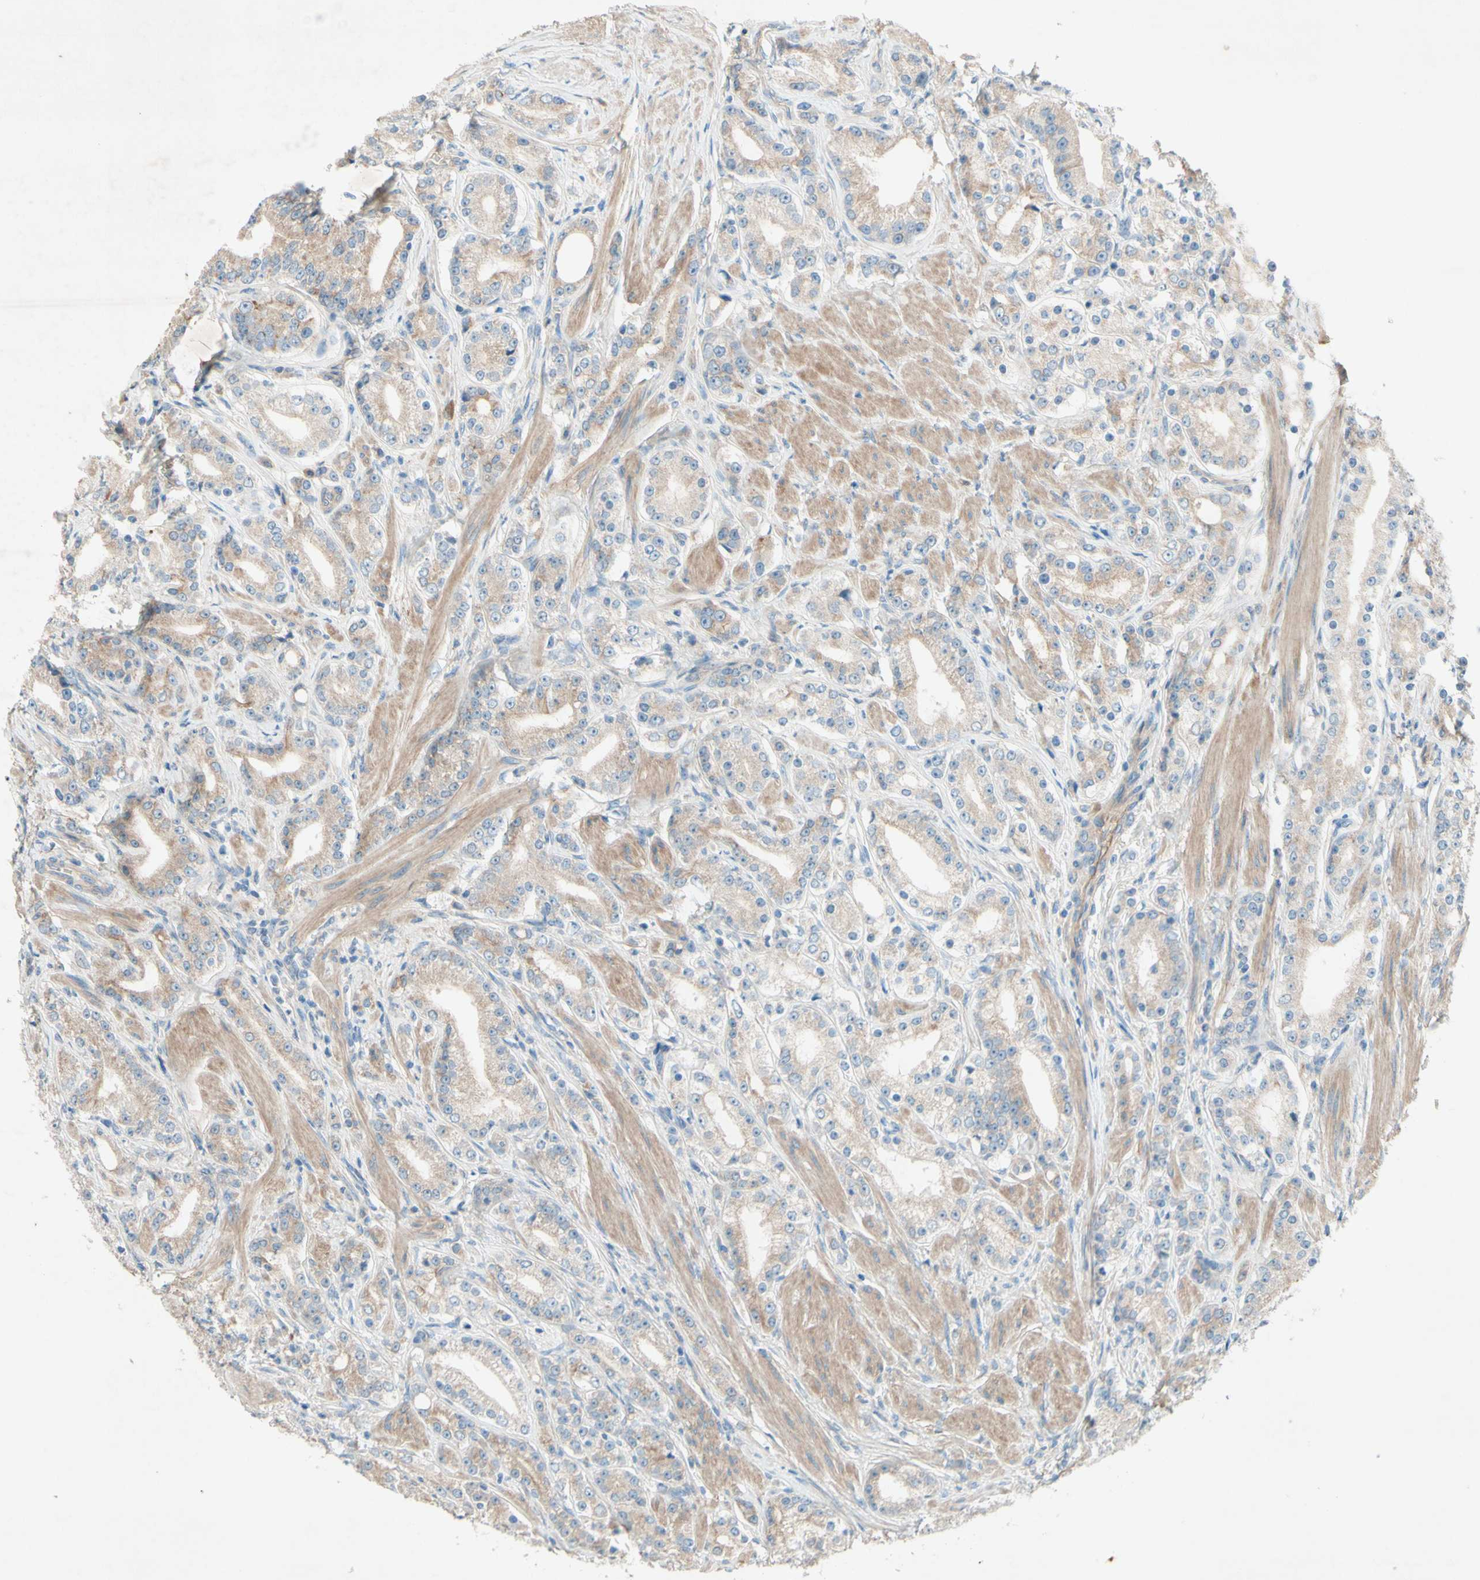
{"staining": {"intensity": "moderate", "quantity": "25%-75%", "location": "cytoplasmic/membranous"}, "tissue": "prostate cancer", "cell_type": "Tumor cells", "image_type": "cancer", "snomed": [{"axis": "morphology", "description": "Adenocarcinoma, Low grade"}, {"axis": "topography", "description": "Prostate"}], "caption": "The image shows immunohistochemical staining of prostate low-grade adenocarcinoma. There is moderate cytoplasmic/membranous expression is present in approximately 25%-75% of tumor cells.", "gene": "IL2", "patient": {"sex": "male", "age": 63}}